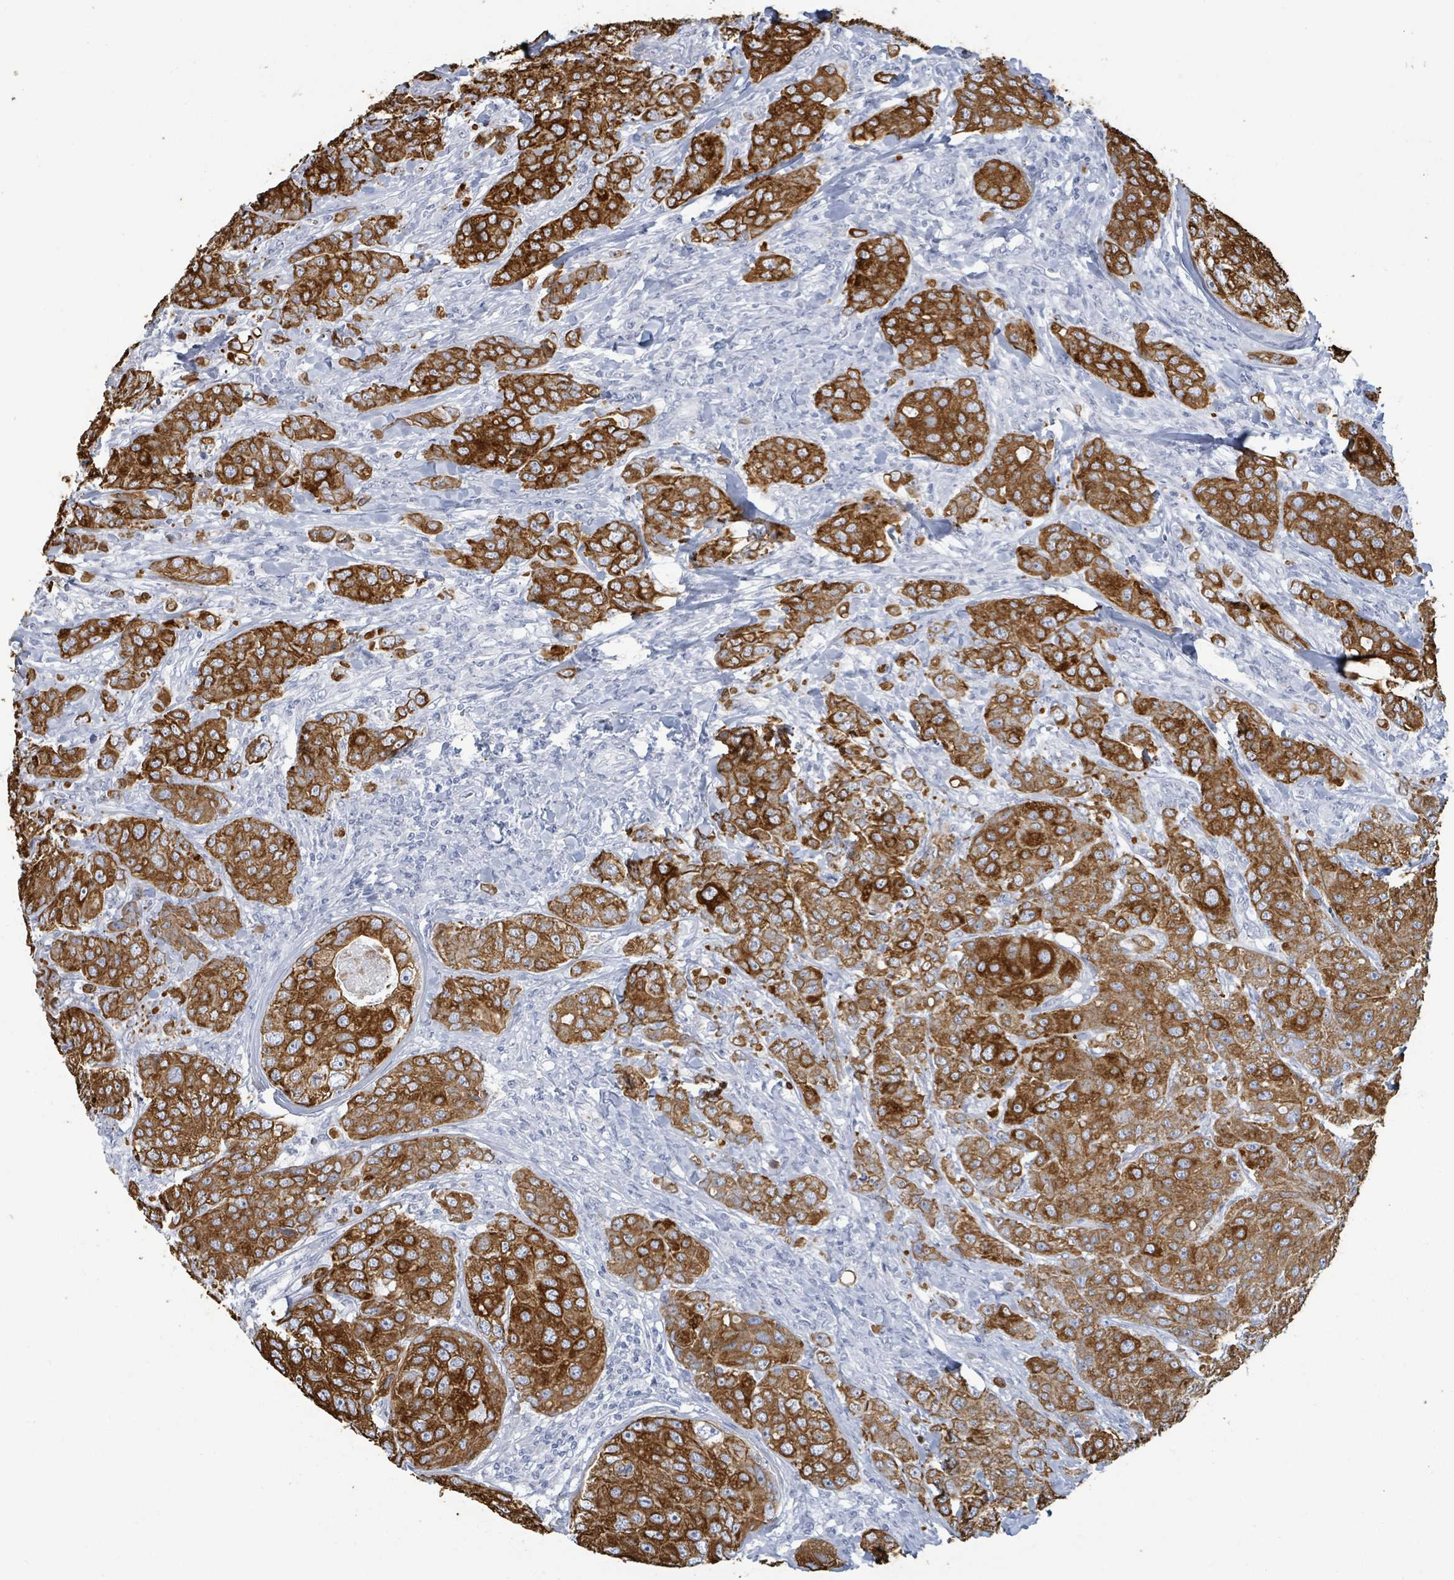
{"staining": {"intensity": "strong", "quantity": ">75%", "location": "cytoplasmic/membranous"}, "tissue": "breast cancer", "cell_type": "Tumor cells", "image_type": "cancer", "snomed": [{"axis": "morphology", "description": "Duct carcinoma"}, {"axis": "topography", "description": "Breast"}], "caption": "Immunohistochemistry (IHC) (DAB (3,3'-diaminobenzidine)) staining of human intraductal carcinoma (breast) demonstrates strong cytoplasmic/membranous protein staining in about >75% of tumor cells.", "gene": "KRT8", "patient": {"sex": "female", "age": 43}}